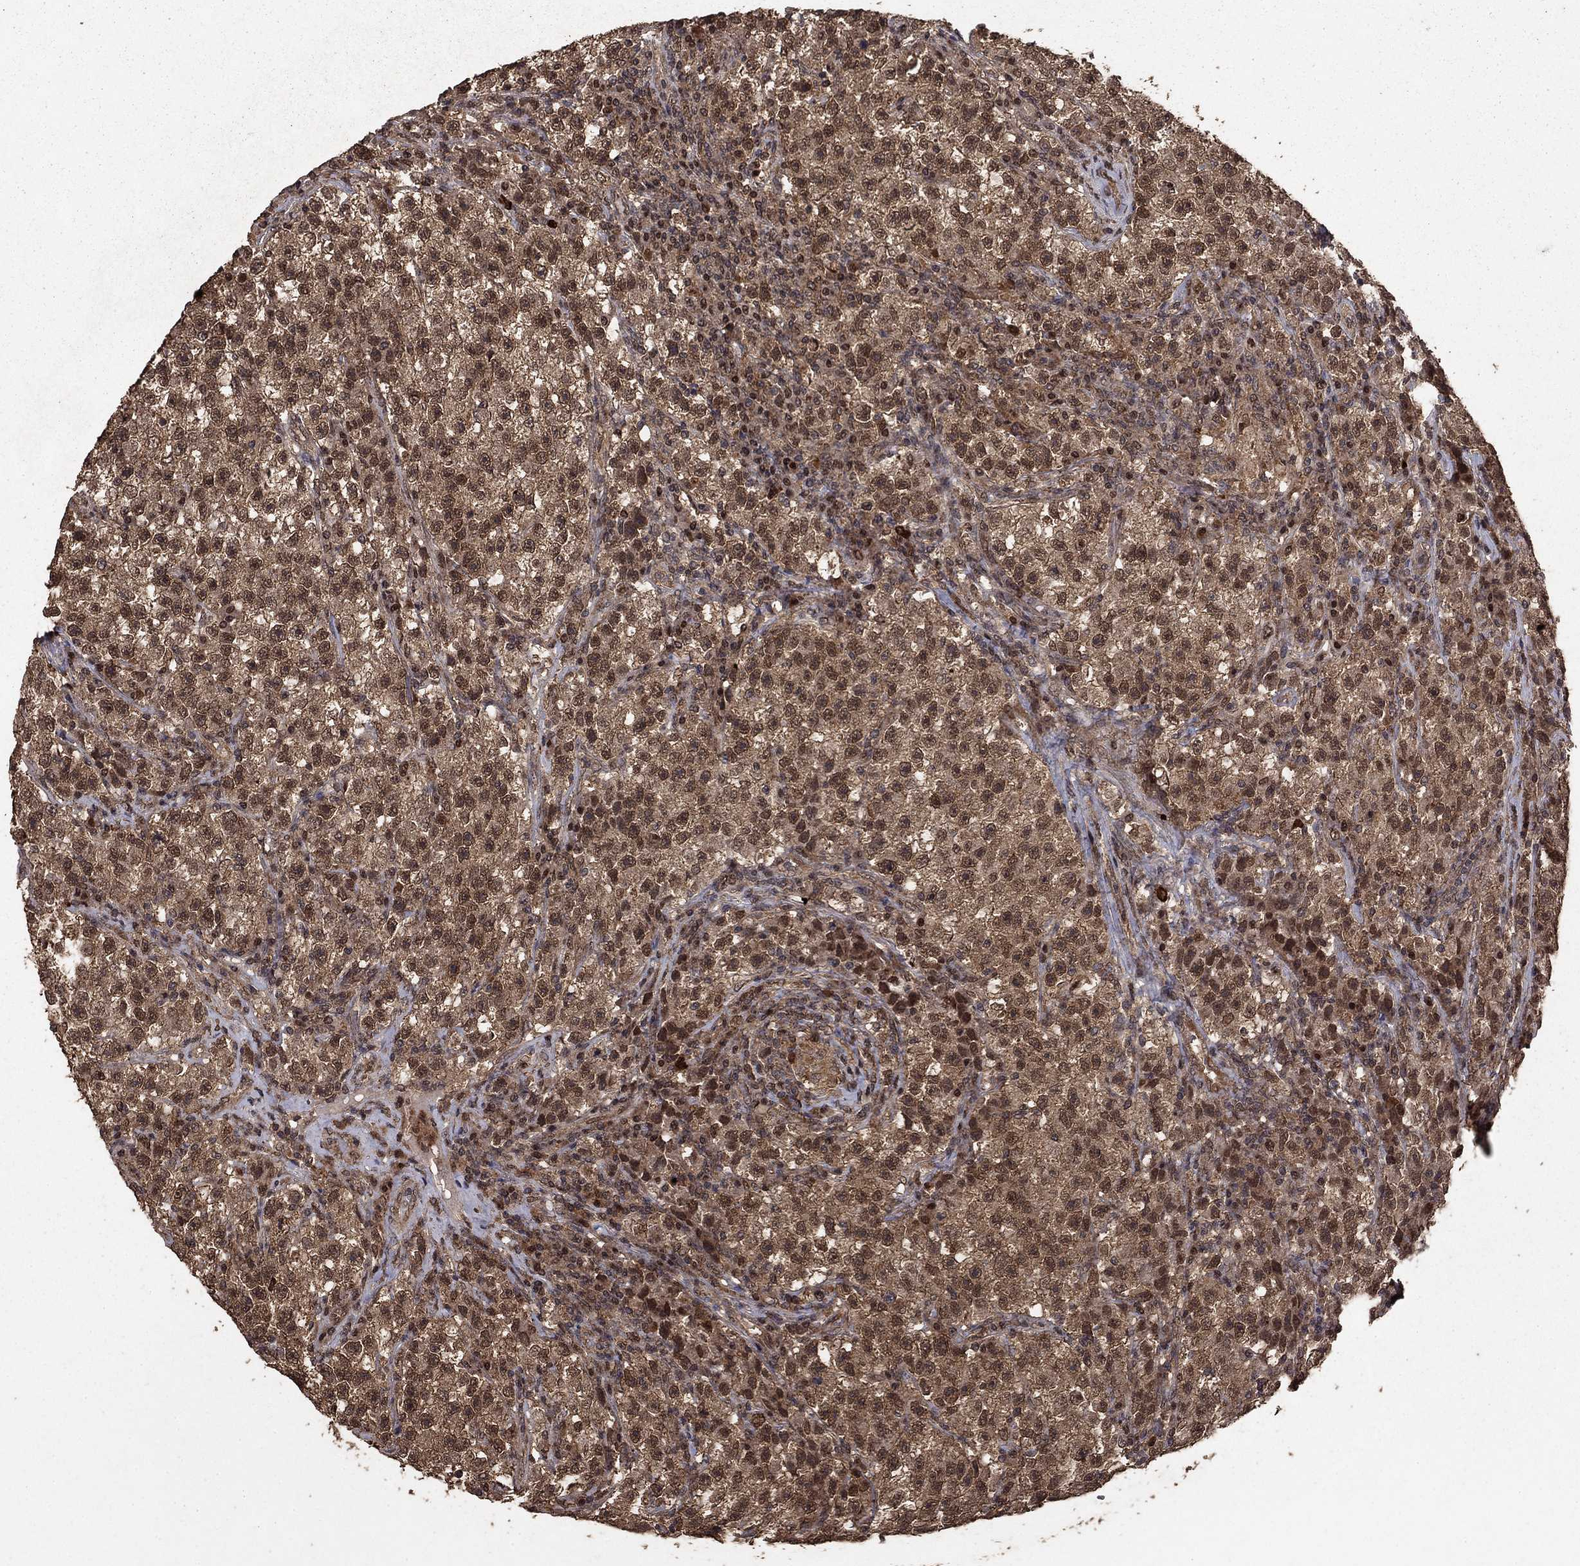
{"staining": {"intensity": "moderate", "quantity": ">75%", "location": "cytoplasmic/membranous,nuclear"}, "tissue": "testis cancer", "cell_type": "Tumor cells", "image_type": "cancer", "snomed": [{"axis": "morphology", "description": "Seminoma, NOS"}, {"axis": "topography", "description": "Testis"}], "caption": "Immunohistochemical staining of human testis cancer (seminoma) demonstrates moderate cytoplasmic/membranous and nuclear protein positivity in about >75% of tumor cells.", "gene": "PRDM1", "patient": {"sex": "male", "age": 22}}